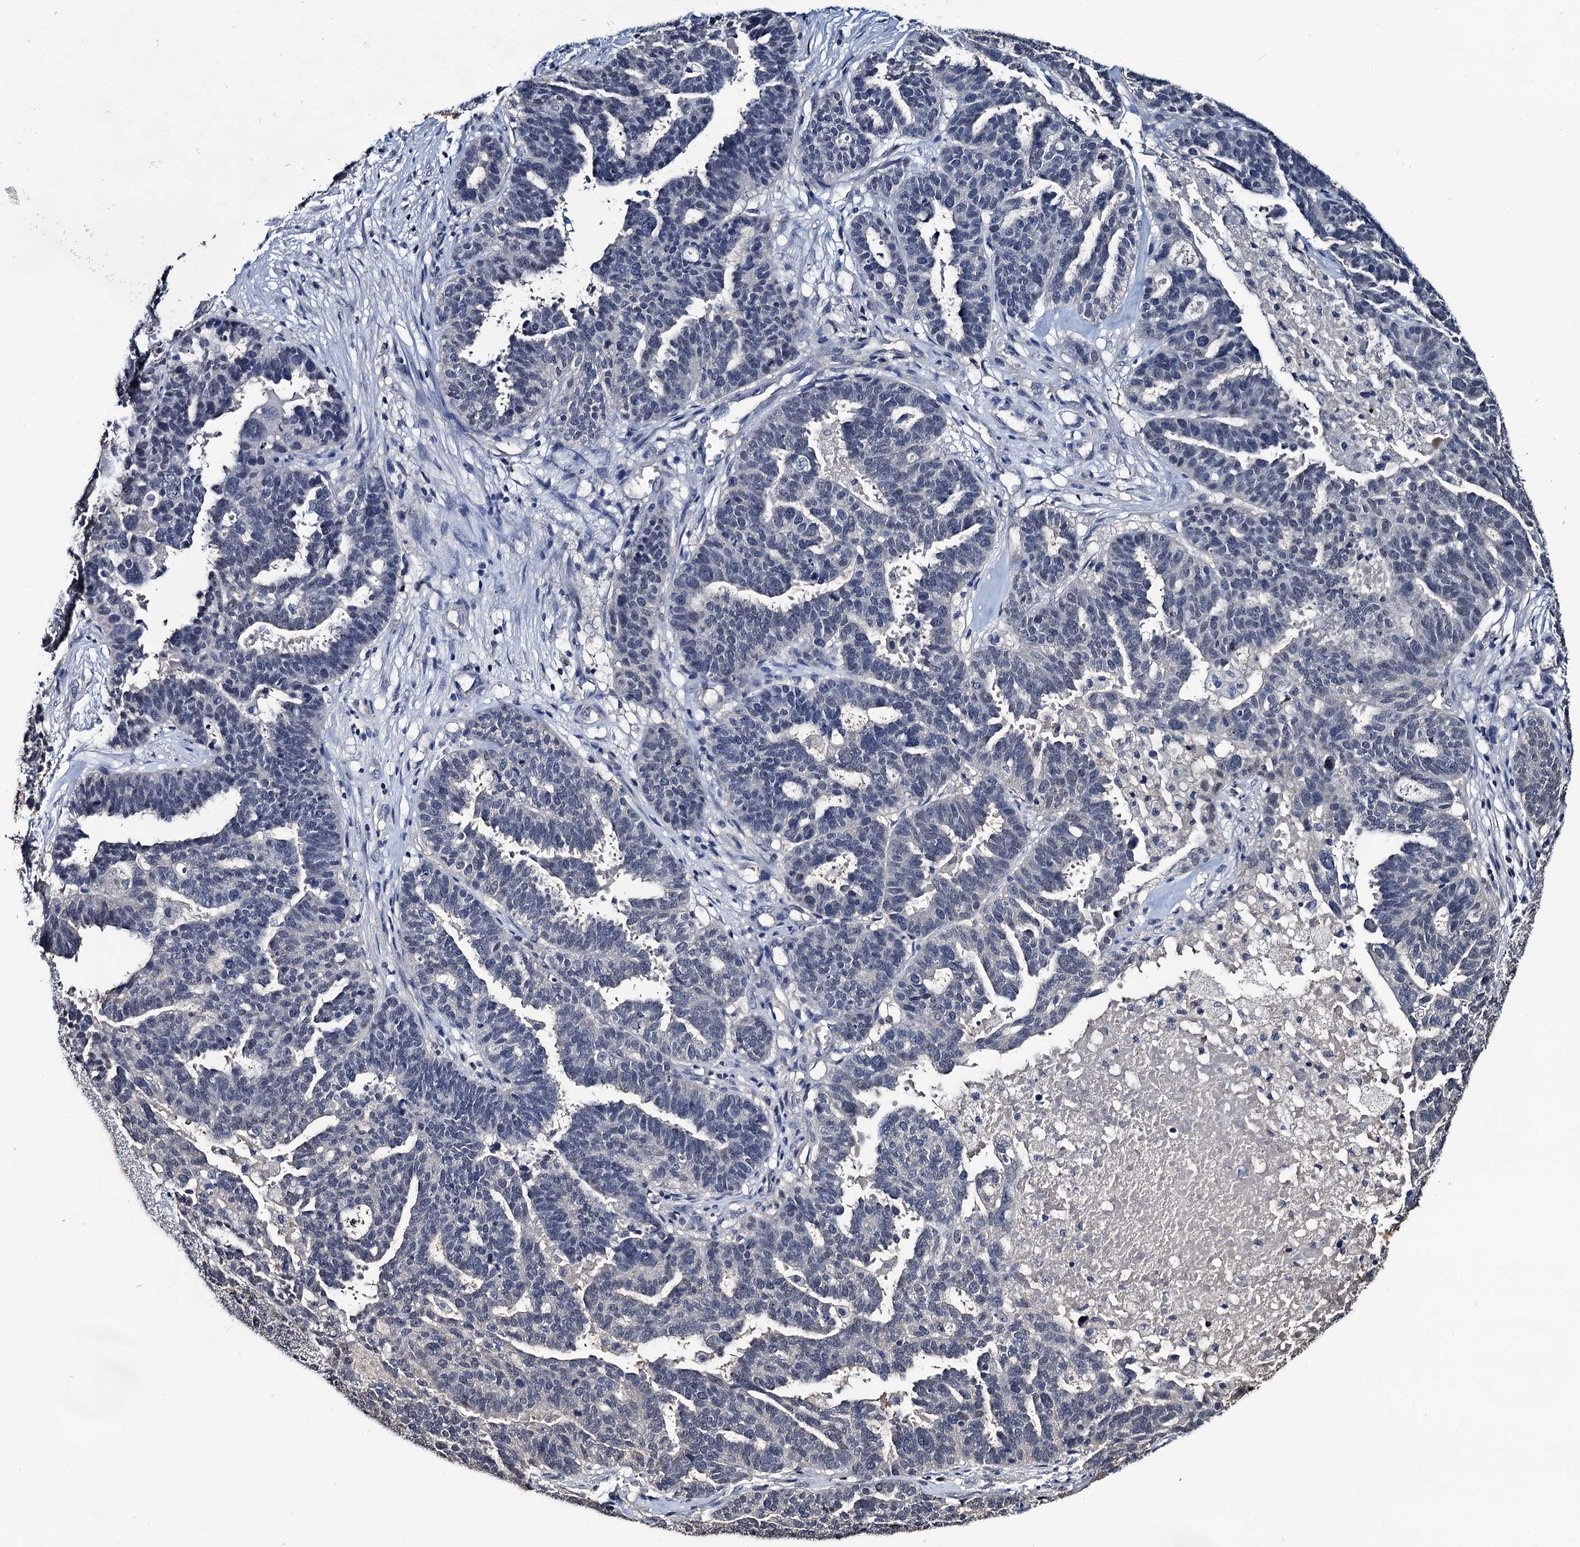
{"staining": {"intensity": "negative", "quantity": "none", "location": "none"}, "tissue": "ovarian cancer", "cell_type": "Tumor cells", "image_type": "cancer", "snomed": [{"axis": "morphology", "description": "Cystadenocarcinoma, serous, NOS"}, {"axis": "topography", "description": "Ovary"}], "caption": "Immunohistochemistry histopathology image of human ovarian cancer (serous cystadenocarcinoma) stained for a protein (brown), which shows no staining in tumor cells. (DAB (3,3'-diaminobenzidine) immunohistochemistry visualized using brightfield microscopy, high magnification).", "gene": "RTKN2", "patient": {"sex": "female", "age": 59}}